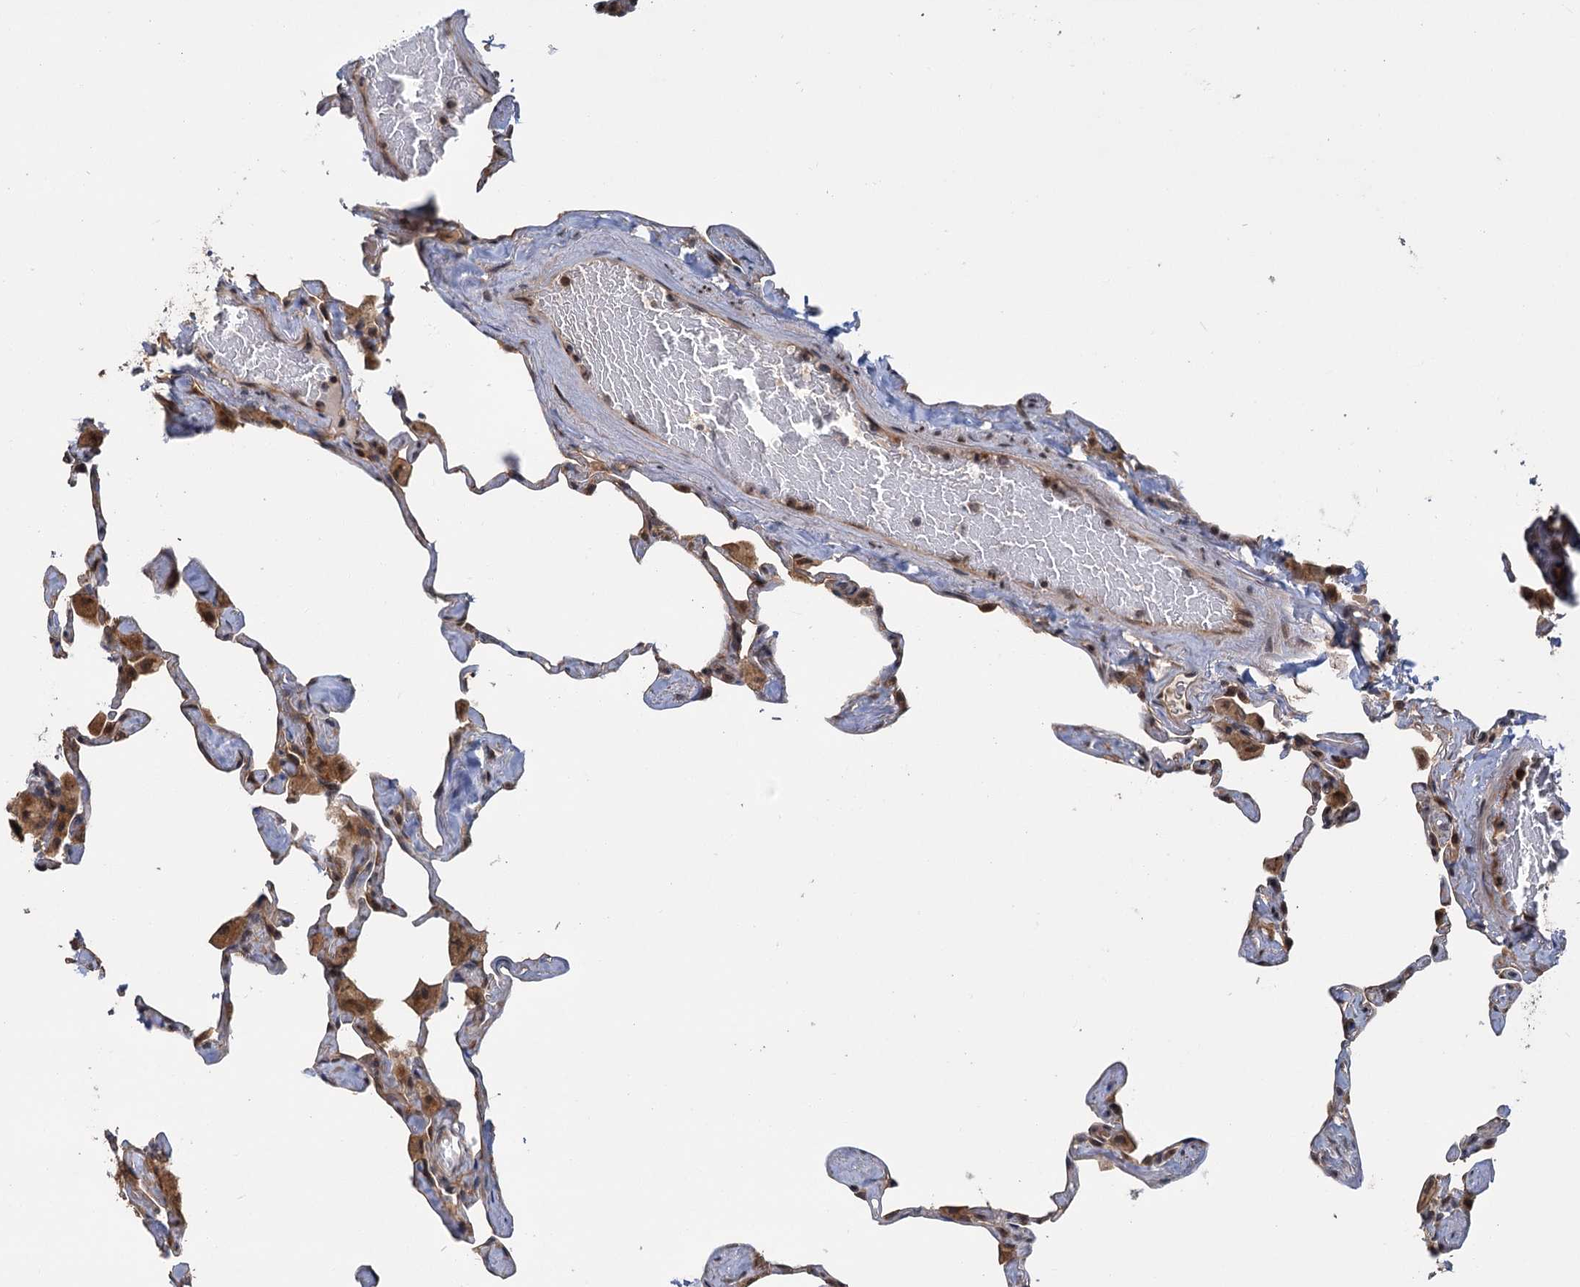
{"staining": {"intensity": "weak", "quantity": "<25%", "location": "cytoplasmic/membranous"}, "tissue": "lung", "cell_type": "Alveolar cells", "image_type": "normal", "snomed": [{"axis": "morphology", "description": "Normal tissue, NOS"}, {"axis": "topography", "description": "Lung"}], "caption": "Immunohistochemistry image of benign lung: human lung stained with DAB demonstrates no significant protein expression in alveolar cells. (Brightfield microscopy of DAB (3,3'-diaminobenzidine) immunohistochemistry at high magnification).", "gene": "KANSL2", "patient": {"sex": "male", "age": 65}}